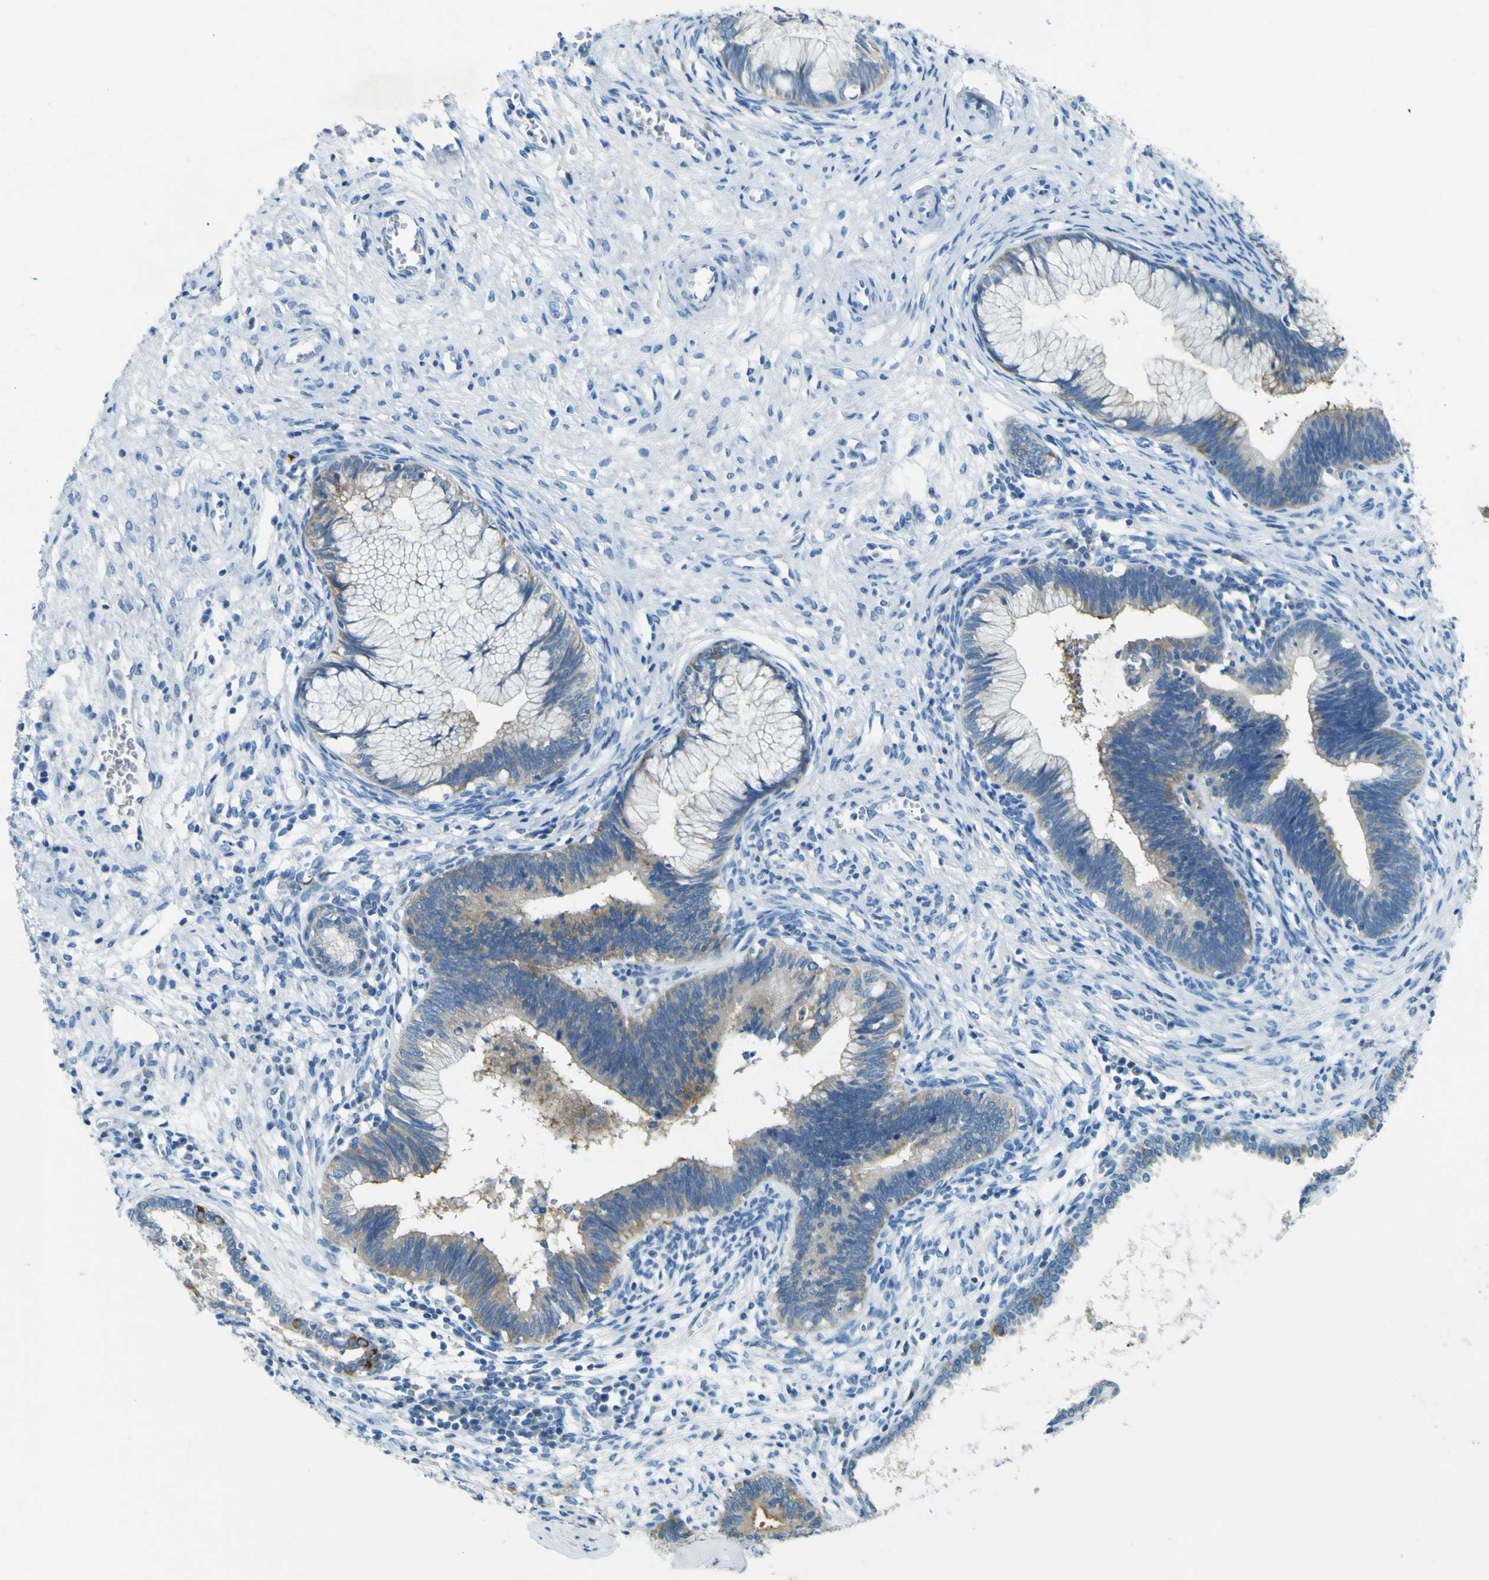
{"staining": {"intensity": "moderate", "quantity": "<25%", "location": "cytoplasmic/membranous"}, "tissue": "cervical cancer", "cell_type": "Tumor cells", "image_type": "cancer", "snomed": [{"axis": "morphology", "description": "Adenocarcinoma, NOS"}, {"axis": "topography", "description": "Cervix"}], "caption": "Human cervical adenocarcinoma stained with a brown dye exhibits moderate cytoplasmic/membranous positive staining in about <25% of tumor cells.", "gene": "SORCS1", "patient": {"sex": "female", "age": 44}}